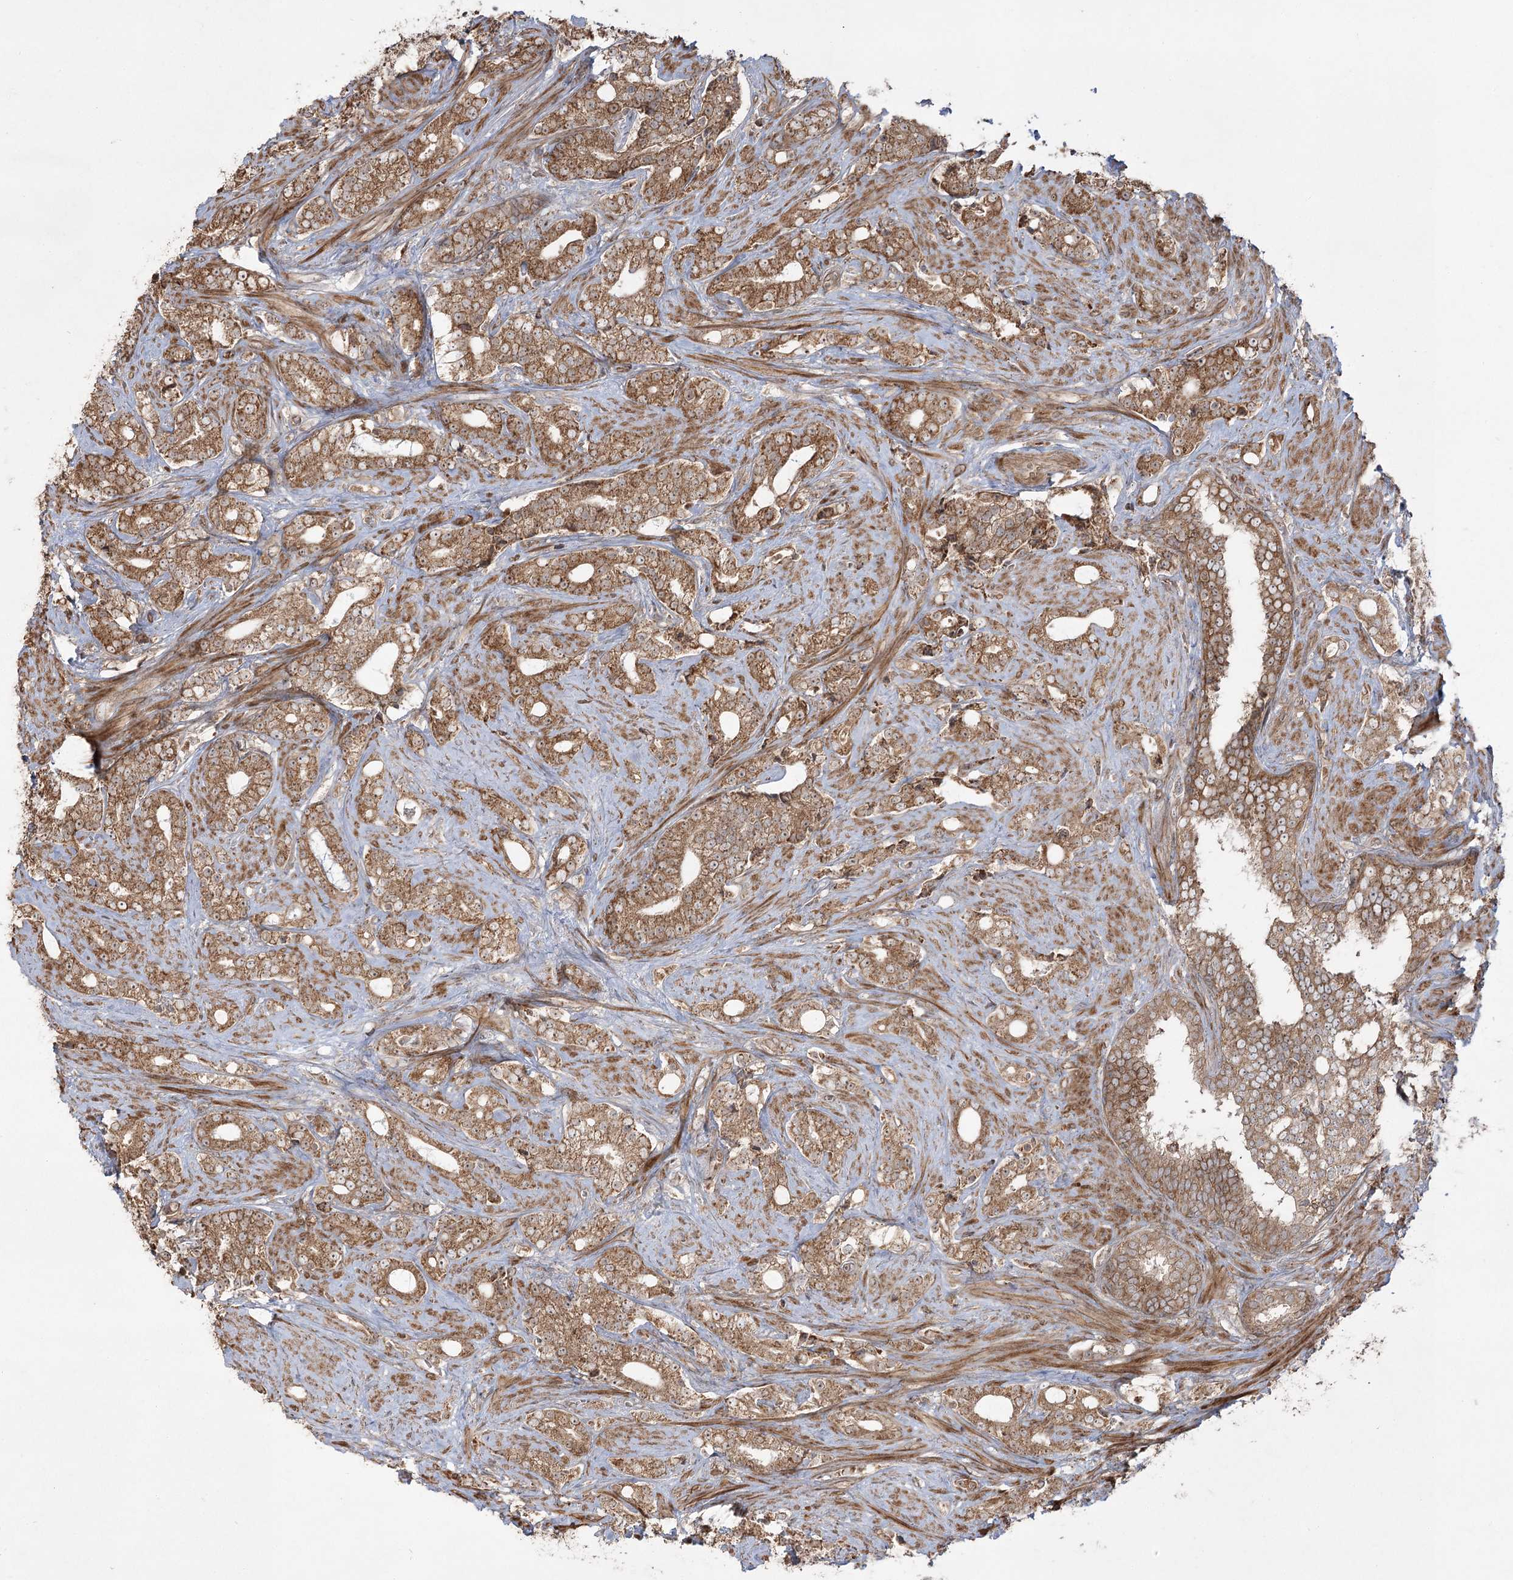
{"staining": {"intensity": "moderate", "quantity": ">75%", "location": "cytoplasmic/membranous"}, "tissue": "prostate cancer", "cell_type": "Tumor cells", "image_type": "cancer", "snomed": [{"axis": "morphology", "description": "Adenocarcinoma, High grade"}, {"axis": "topography", "description": "Prostate and seminal vesicle, NOS"}], "caption": "High-grade adenocarcinoma (prostate) stained with a brown dye demonstrates moderate cytoplasmic/membranous positive expression in about >75% of tumor cells.", "gene": "CPLANE1", "patient": {"sex": "male", "age": 67}}